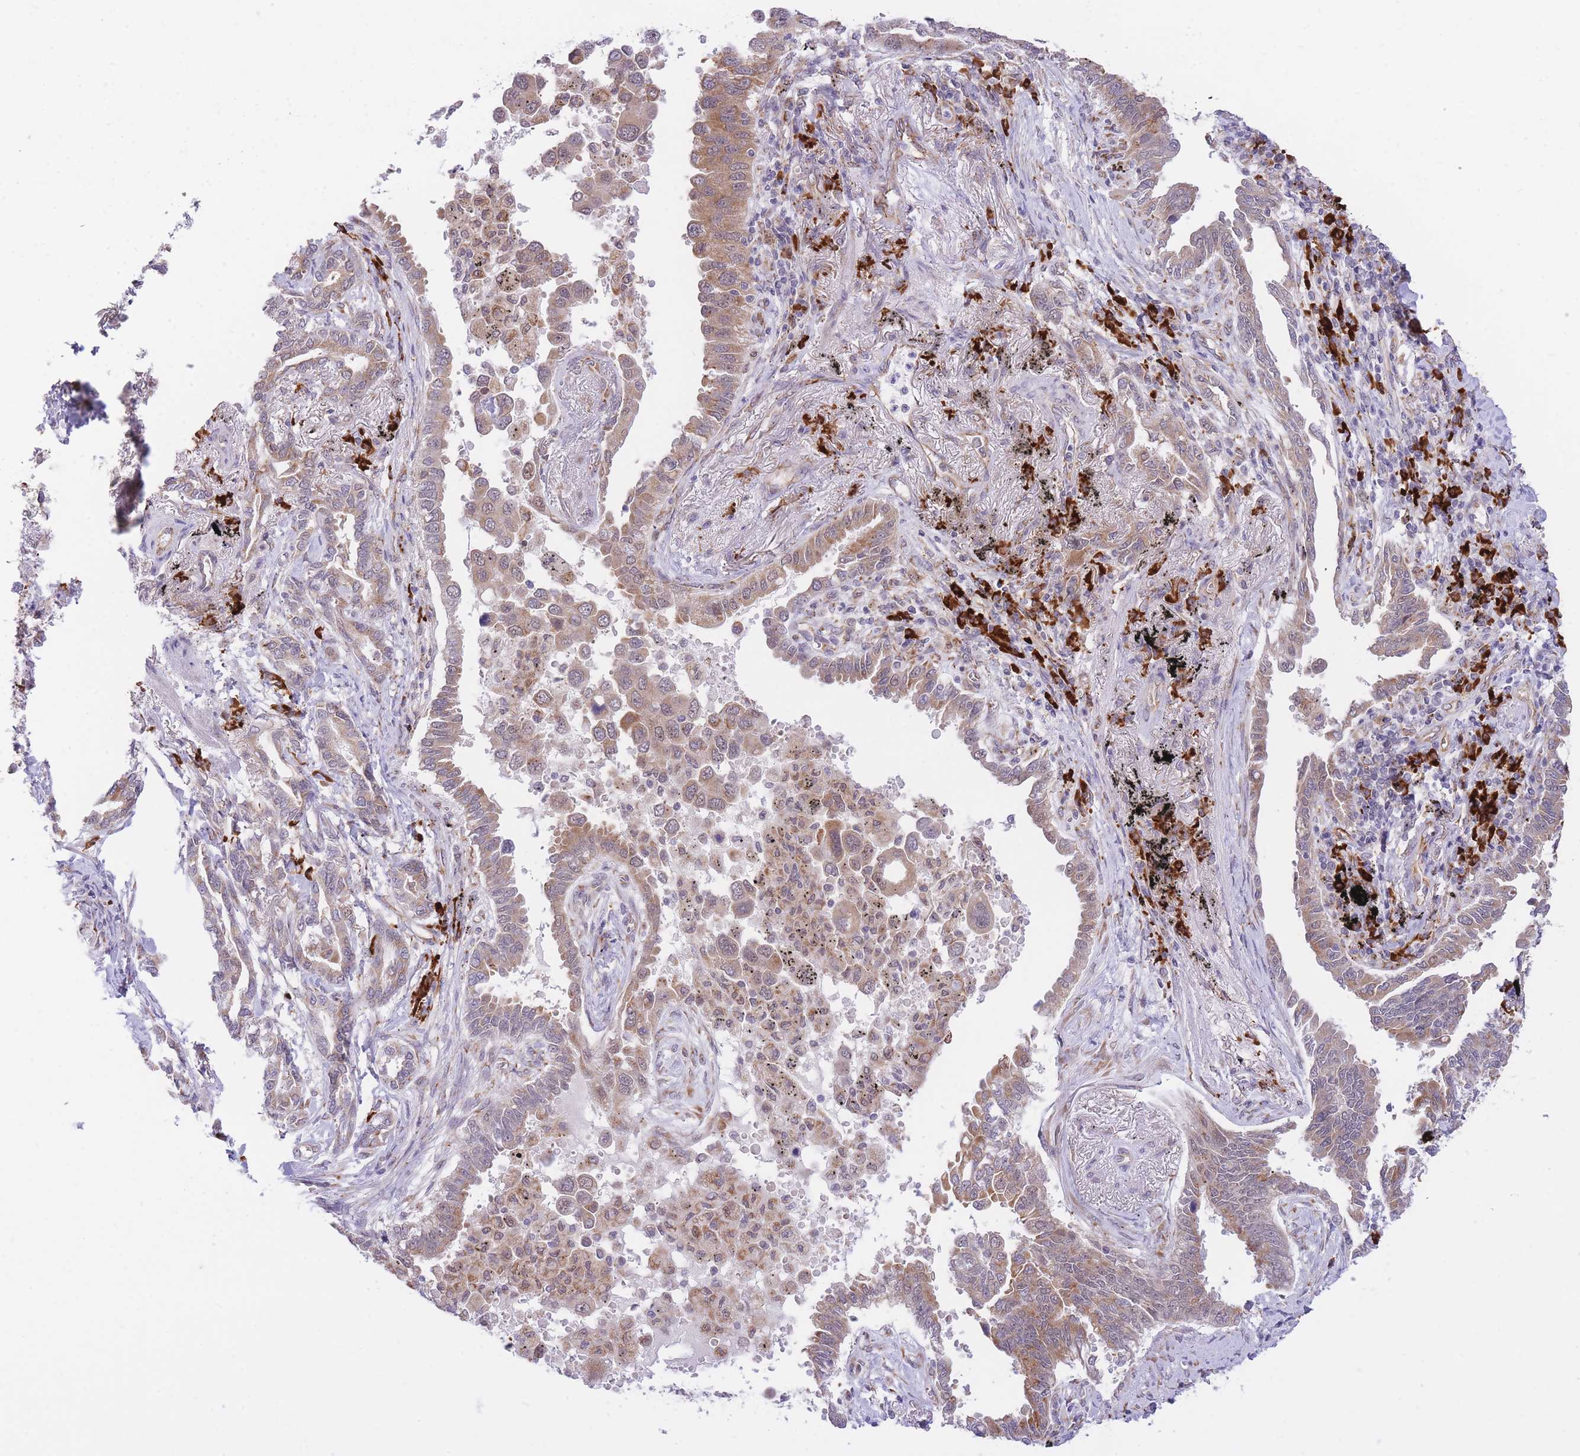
{"staining": {"intensity": "moderate", "quantity": ">75%", "location": "cytoplasmic/membranous"}, "tissue": "lung cancer", "cell_type": "Tumor cells", "image_type": "cancer", "snomed": [{"axis": "morphology", "description": "Adenocarcinoma, NOS"}, {"axis": "topography", "description": "Lung"}], "caption": "Adenocarcinoma (lung) stained with a brown dye reveals moderate cytoplasmic/membranous positive expression in about >75% of tumor cells.", "gene": "EXOSC8", "patient": {"sex": "male", "age": 67}}